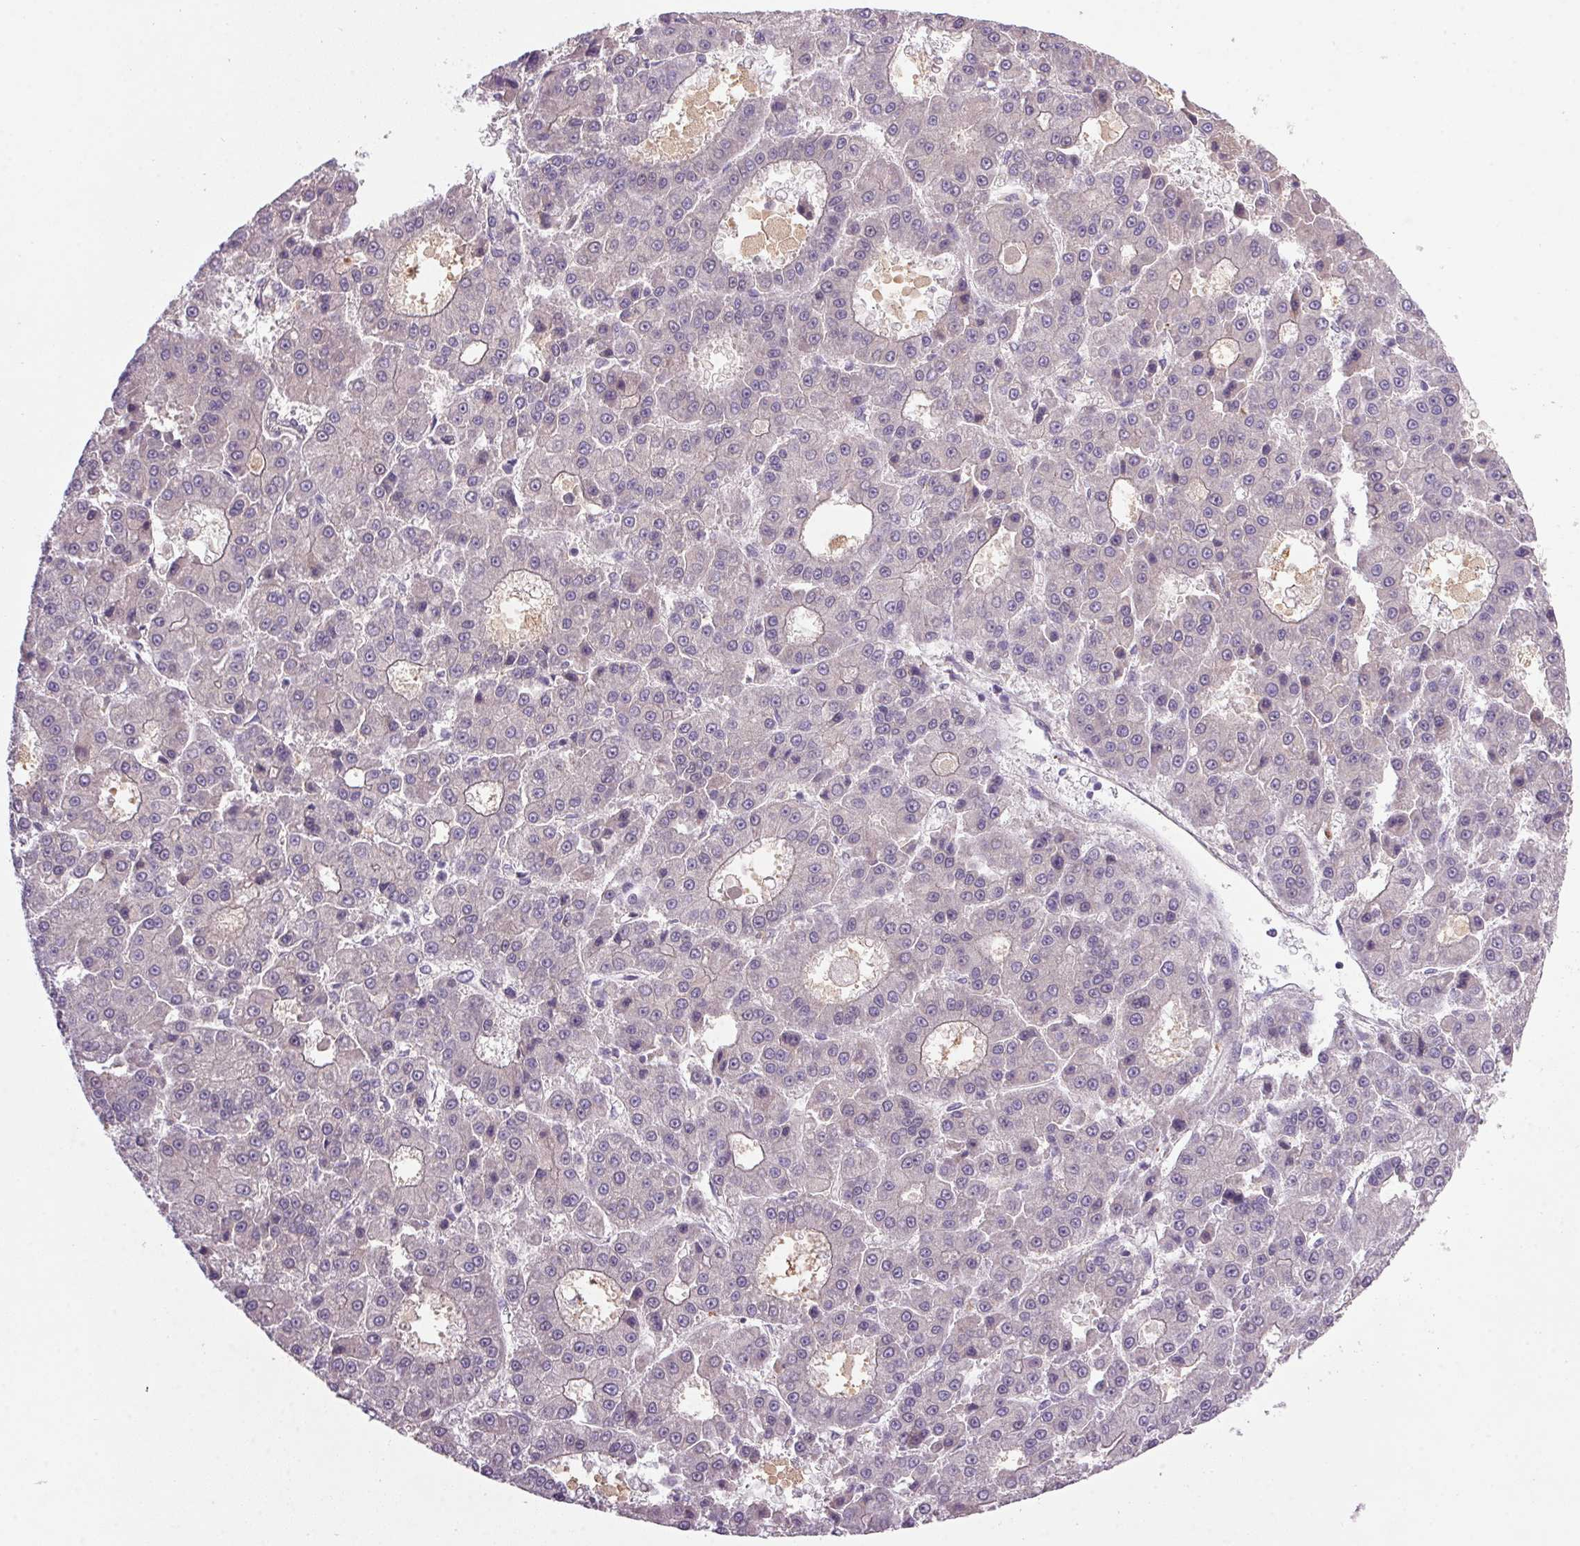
{"staining": {"intensity": "negative", "quantity": "none", "location": "none"}, "tissue": "liver cancer", "cell_type": "Tumor cells", "image_type": "cancer", "snomed": [{"axis": "morphology", "description": "Carcinoma, Hepatocellular, NOS"}, {"axis": "topography", "description": "Liver"}], "caption": "Tumor cells show no significant staining in liver hepatocellular carcinoma.", "gene": "APOC4", "patient": {"sex": "male", "age": 70}}